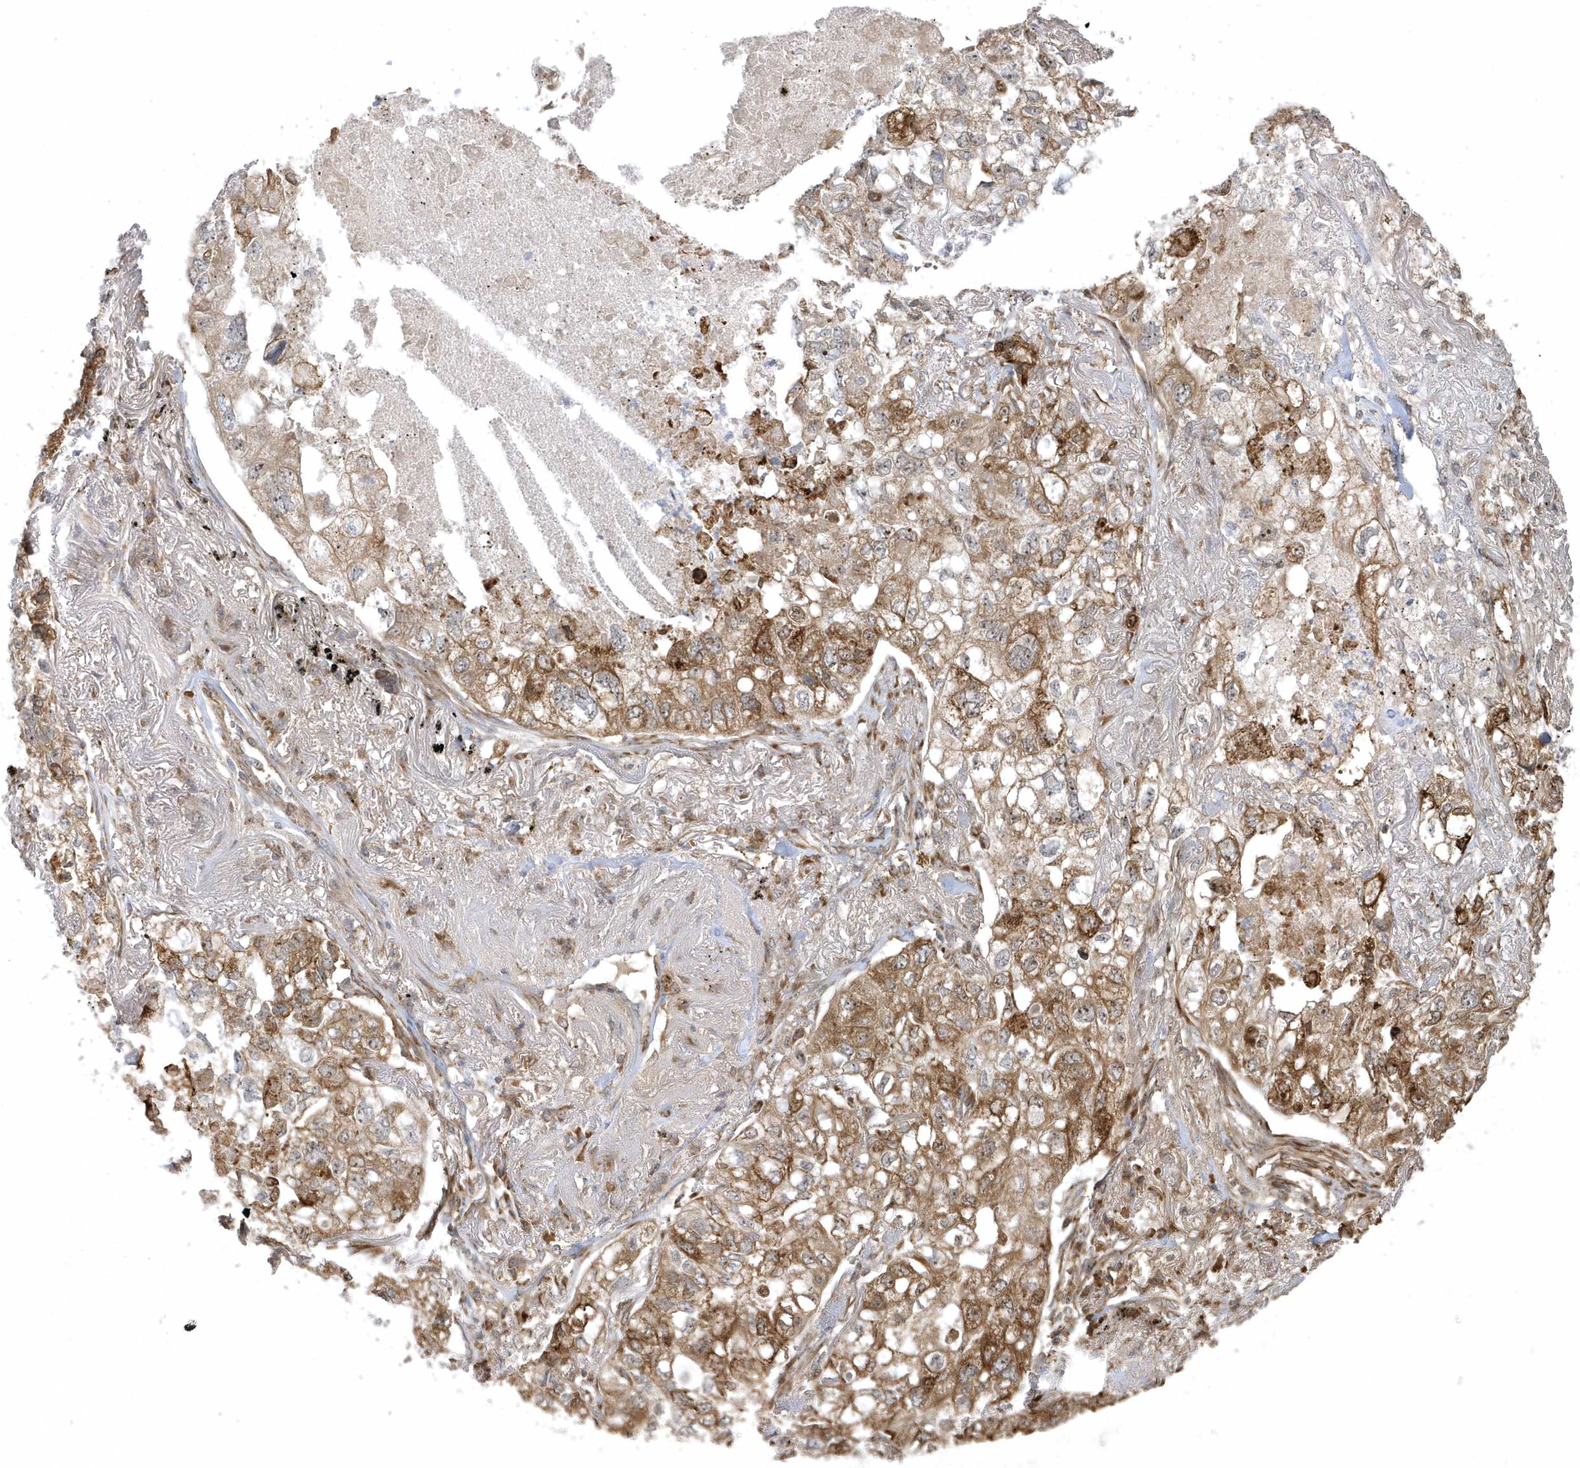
{"staining": {"intensity": "moderate", "quantity": ">75%", "location": "cytoplasmic/membranous"}, "tissue": "lung cancer", "cell_type": "Tumor cells", "image_type": "cancer", "snomed": [{"axis": "morphology", "description": "Adenocarcinoma, NOS"}, {"axis": "topography", "description": "Lung"}], "caption": "Lung cancer (adenocarcinoma) tissue reveals moderate cytoplasmic/membranous expression in approximately >75% of tumor cells", "gene": "ECM2", "patient": {"sex": "male", "age": 65}}